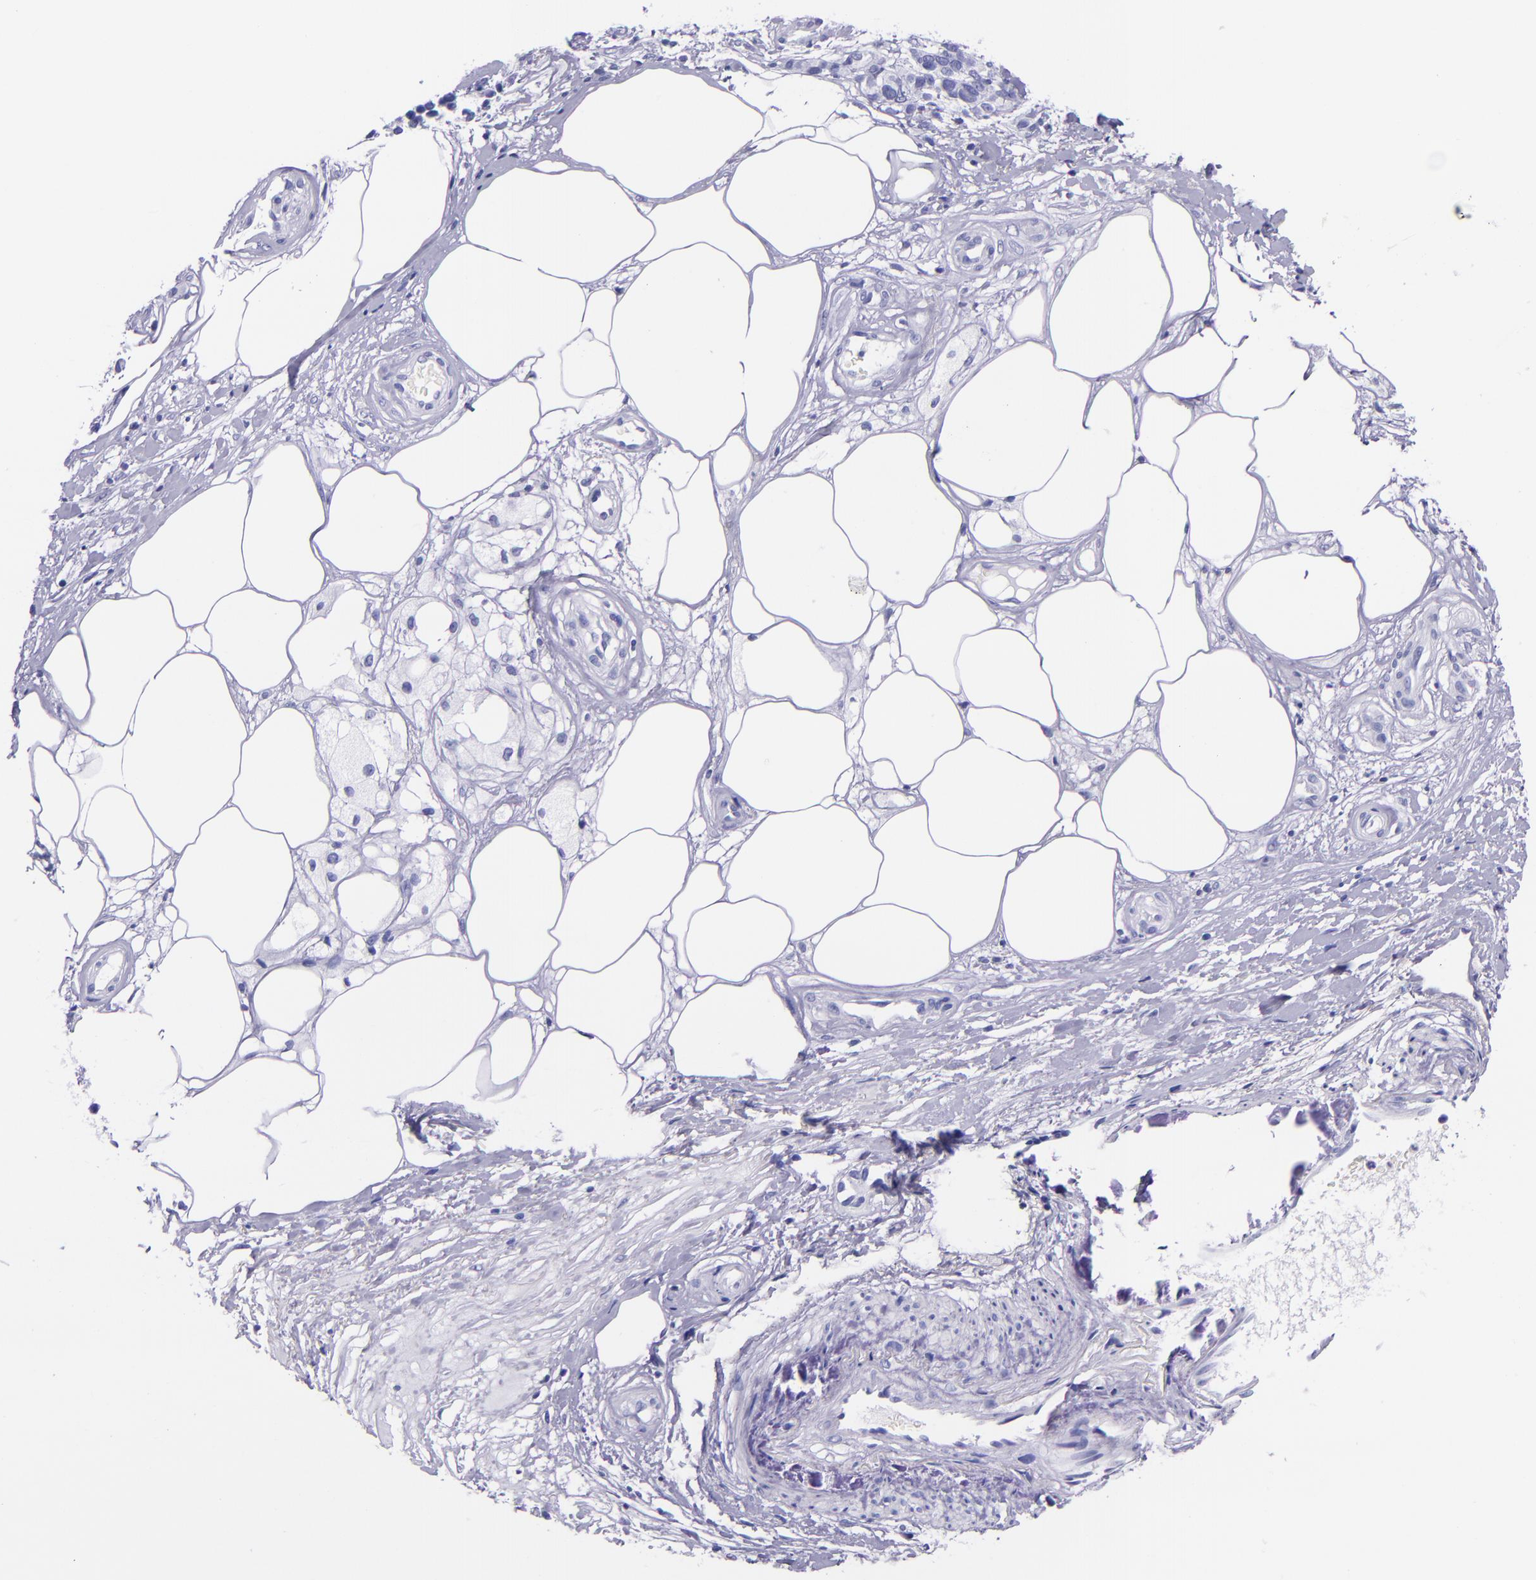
{"staining": {"intensity": "negative", "quantity": "none", "location": "none"}, "tissue": "melanoma", "cell_type": "Tumor cells", "image_type": "cancer", "snomed": [{"axis": "morphology", "description": "Malignant melanoma, NOS"}, {"axis": "topography", "description": "Skin"}], "caption": "Immunohistochemistry histopathology image of melanoma stained for a protein (brown), which shows no expression in tumor cells.", "gene": "SLPI", "patient": {"sex": "female", "age": 85}}